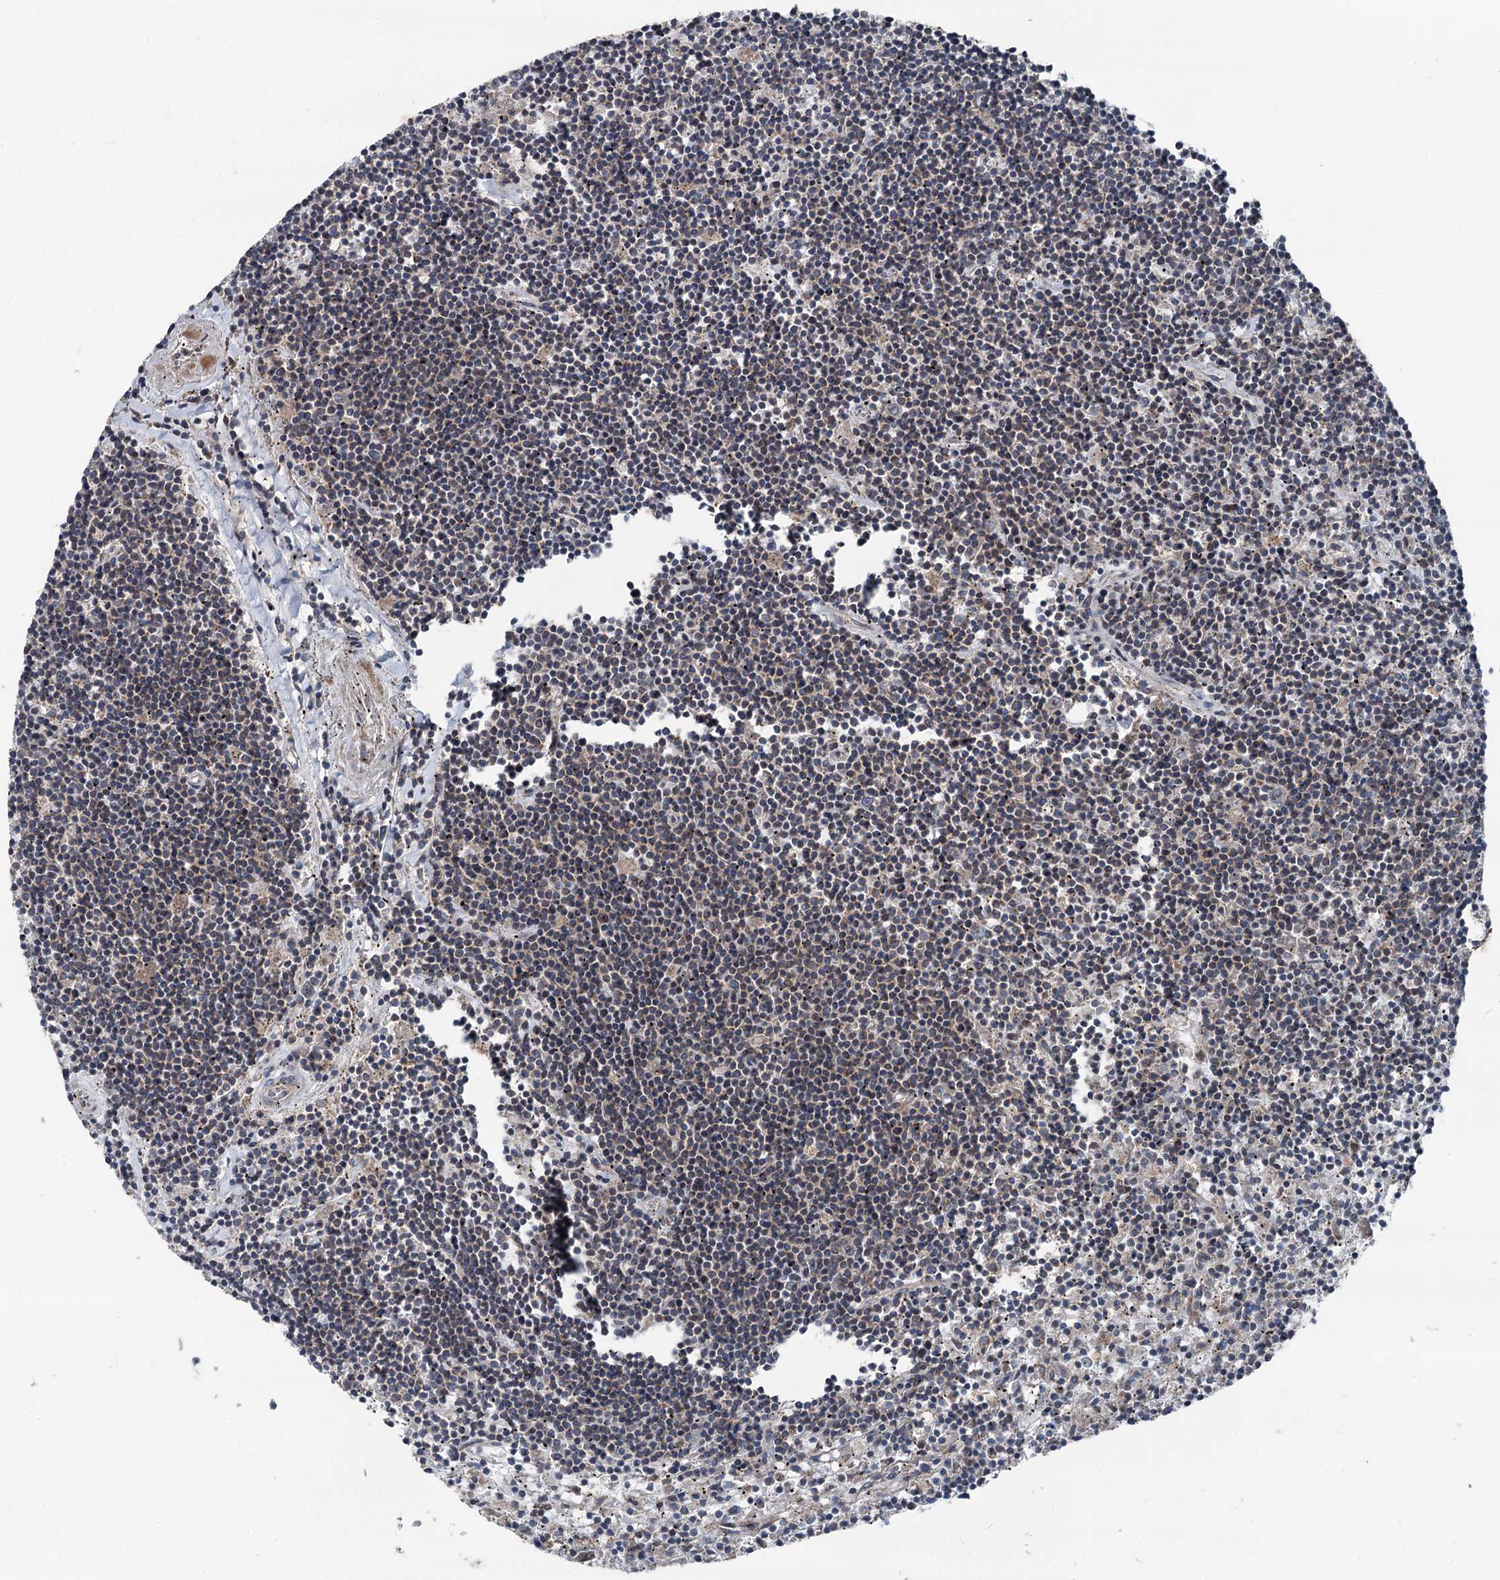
{"staining": {"intensity": "negative", "quantity": "none", "location": "none"}, "tissue": "lymphoma", "cell_type": "Tumor cells", "image_type": "cancer", "snomed": [{"axis": "morphology", "description": "Malignant lymphoma, non-Hodgkin's type, Low grade"}, {"axis": "topography", "description": "Spleen"}], "caption": "Low-grade malignant lymphoma, non-Hodgkin's type was stained to show a protein in brown. There is no significant positivity in tumor cells. (Brightfield microscopy of DAB (3,3'-diaminobenzidine) IHC at high magnification).", "gene": "RUFY1", "patient": {"sex": "male", "age": 76}}